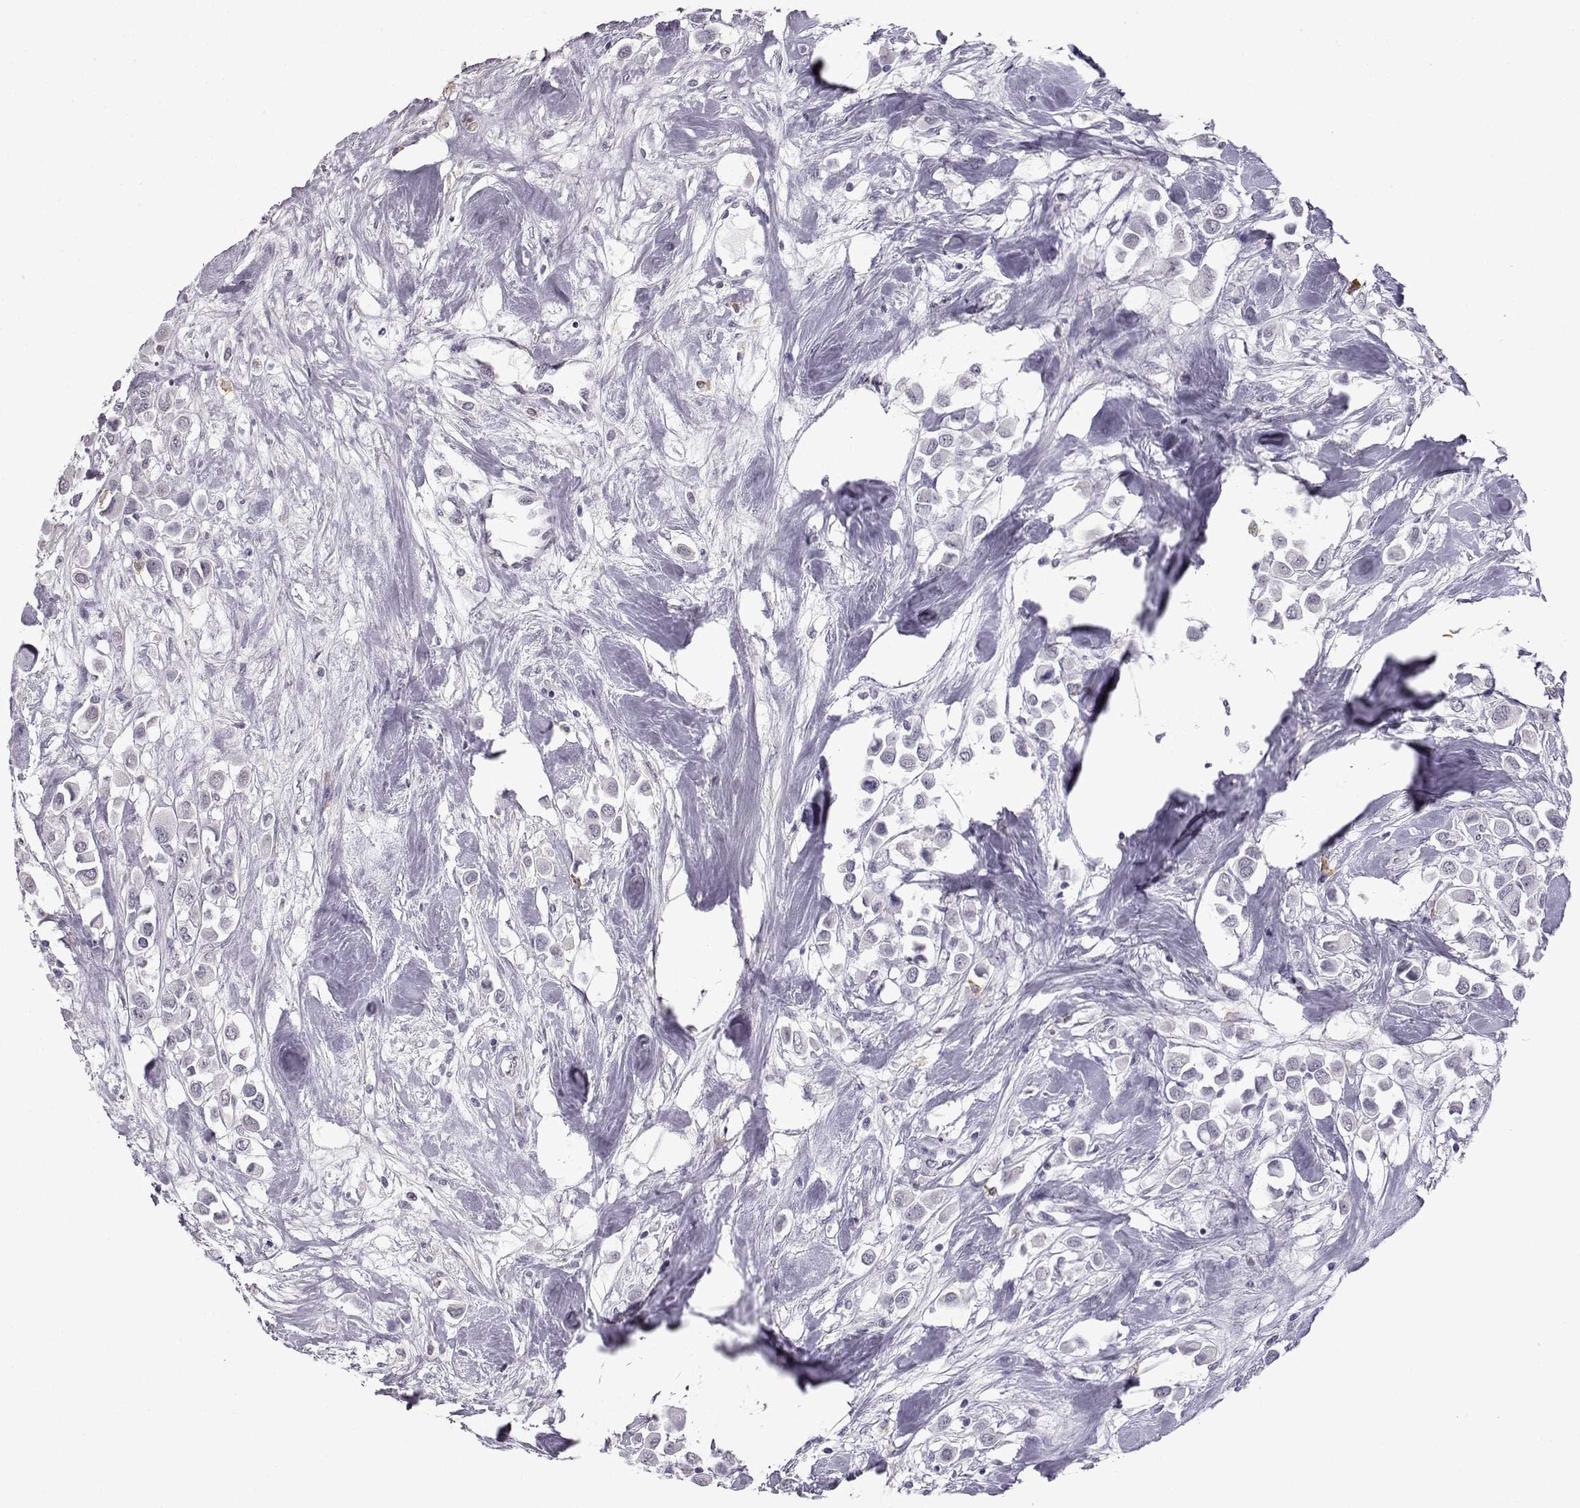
{"staining": {"intensity": "negative", "quantity": "none", "location": "none"}, "tissue": "breast cancer", "cell_type": "Tumor cells", "image_type": "cancer", "snomed": [{"axis": "morphology", "description": "Duct carcinoma"}, {"axis": "topography", "description": "Breast"}], "caption": "Immunohistochemistry (IHC) of human invasive ductal carcinoma (breast) shows no positivity in tumor cells. The staining is performed using DAB (3,3'-diaminobenzidine) brown chromogen with nuclei counter-stained in using hematoxylin.", "gene": "VGF", "patient": {"sex": "female", "age": 61}}